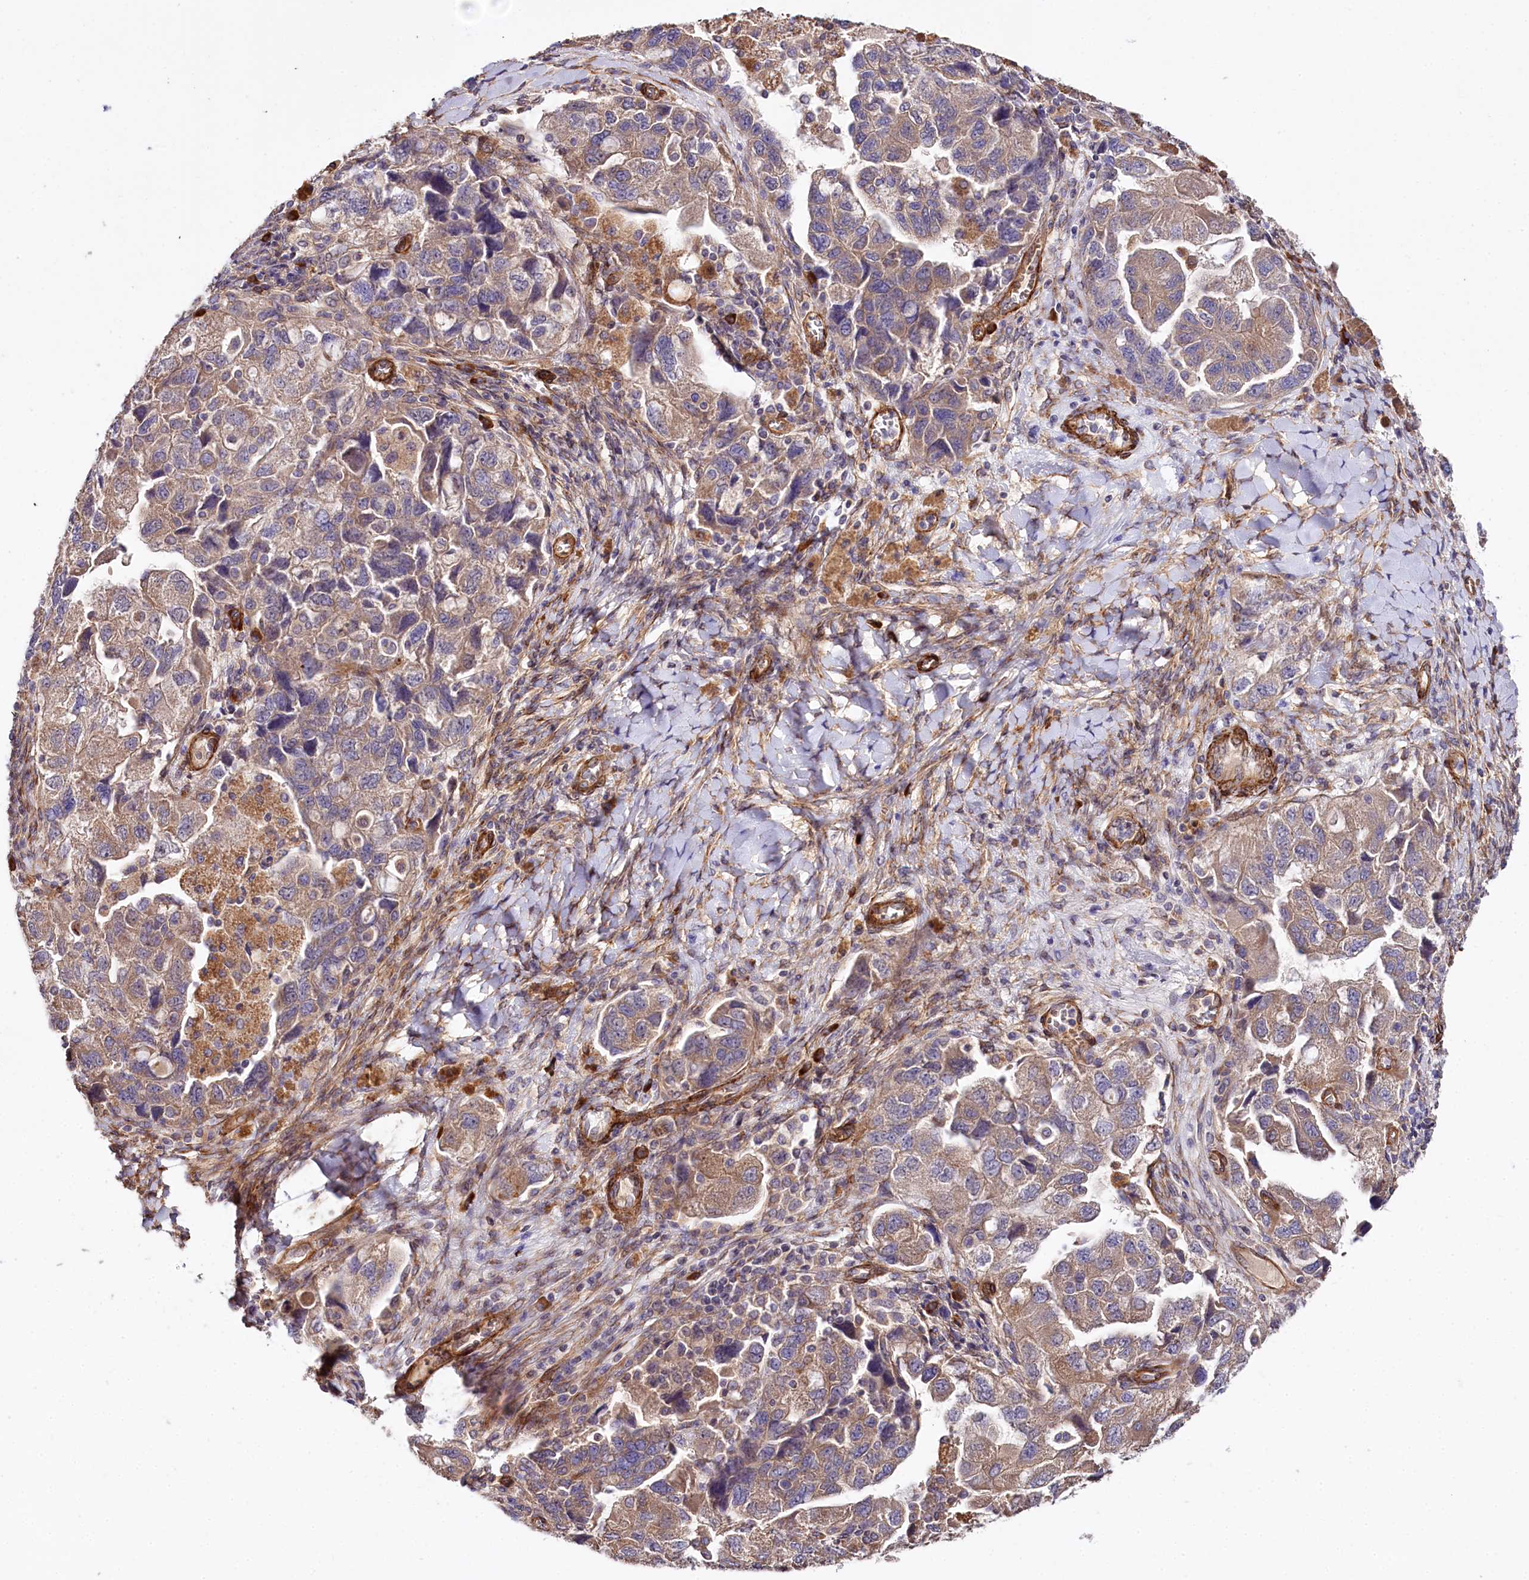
{"staining": {"intensity": "weak", "quantity": ">75%", "location": "cytoplasmic/membranous"}, "tissue": "ovarian cancer", "cell_type": "Tumor cells", "image_type": "cancer", "snomed": [{"axis": "morphology", "description": "Carcinoma, NOS"}, {"axis": "morphology", "description": "Cystadenocarcinoma, serous, NOS"}, {"axis": "topography", "description": "Ovary"}], "caption": "Protein expression by immunohistochemistry (IHC) shows weak cytoplasmic/membranous staining in about >75% of tumor cells in ovarian carcinoma.", "gene": "SPATS2", "patient": {"sex": "female", "age": 69}}